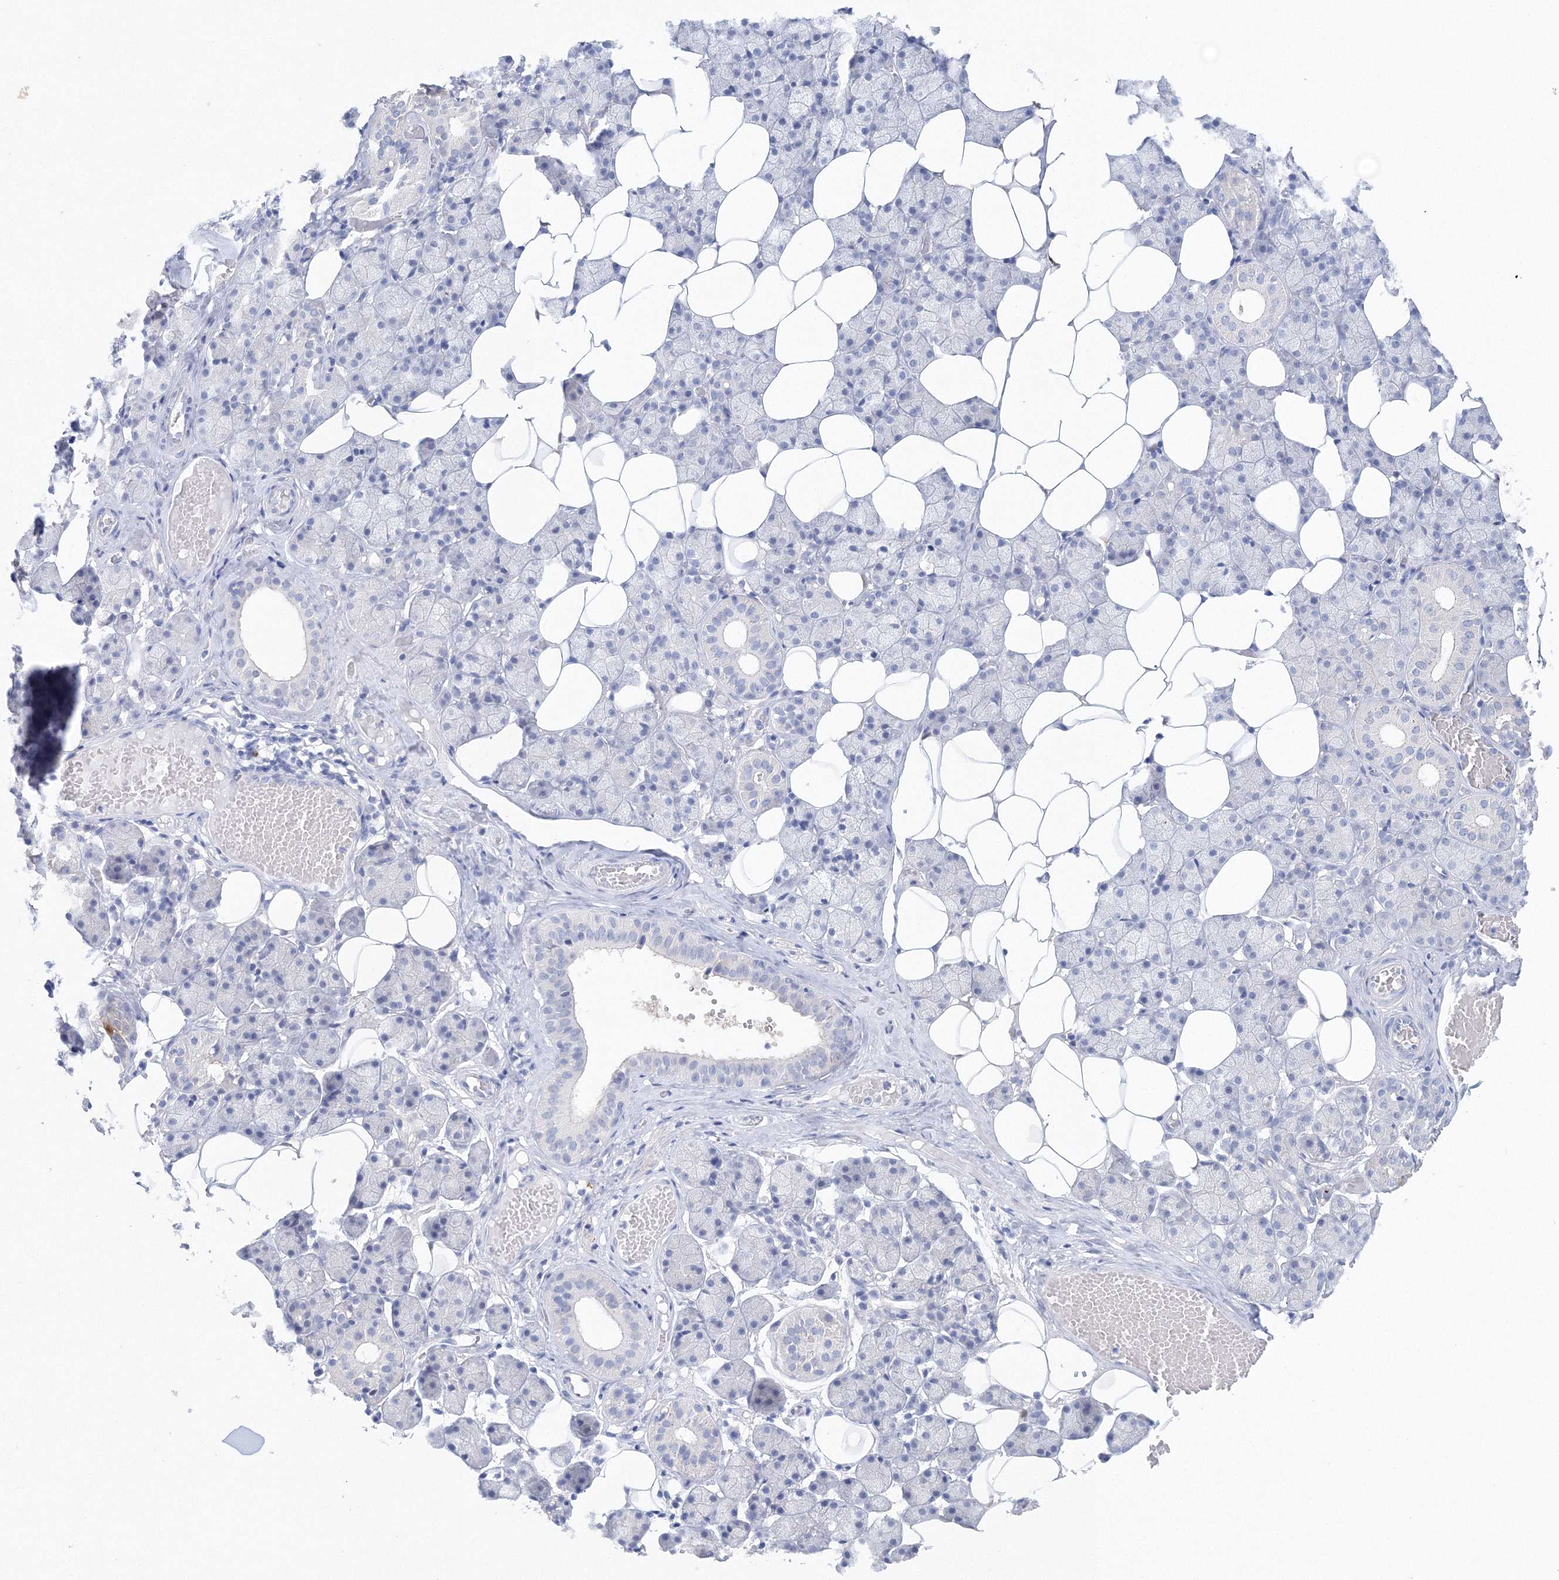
{"staining": {"intensity": "strong", "quantity": "<25%", "location": "cytoplasmic/membranous"}, "tissue": "salivary gland", "cell_type": "Glandular cells", "image_type": "normal", "snomed": [{"axis": "morphology", "description": "Normal tissue, NOS"}, {"axis": "topography", "description": "Salivary gland"}], "caption": "Immunohistochemical staining of benign salivary gland demonstrates strong cytoplasmic/membranous protein expression in about <25% of glandular cells.", "gene": "HMGCS1", "patient": {"sex": "female", "age": 33}}